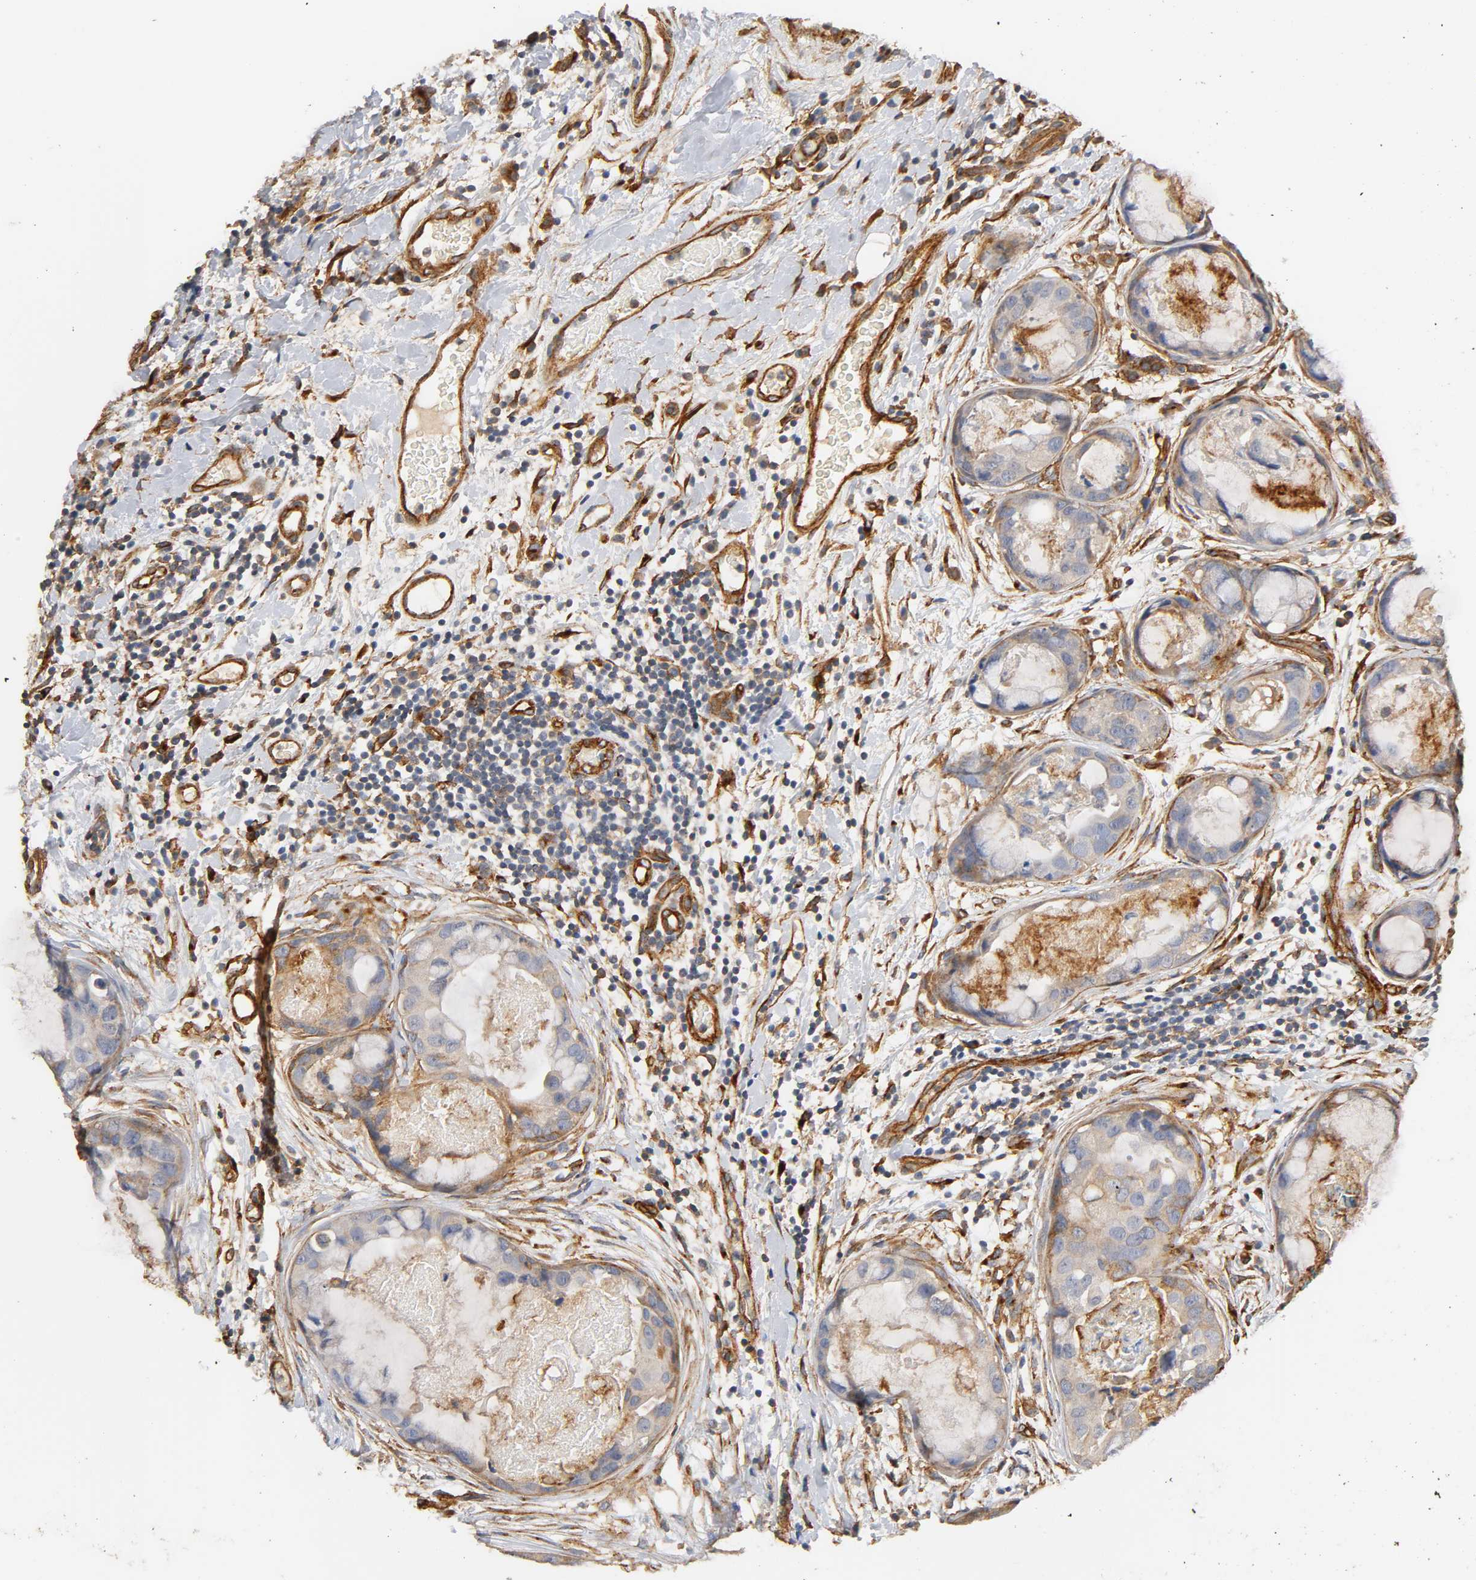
{"staining": {"intensity": "moderate", "quantity": "25%-75%", "location": "cytoplasmic/membranous"}, "tissue": "breast cancer", "cell_type": "Tumor cells", "image_type": "cancer", "snomed": [{"axis": "morphology", "description": "Duct carcinoma"}, {"axis": "topography", "description": "Breast"}], "caption": "Tumor cells display medium levels of moderate cytoplasmic/membranous staining in about 25%-75% of cells in human breast infiltrating ductal carcinoma. The protein is stained brown, and the nuclei are stained in blue (DAB IHC with brightfield microscopy, high magnification).", "gene": "IFITM3", "patient": {"sex": "female", "age": 40}}